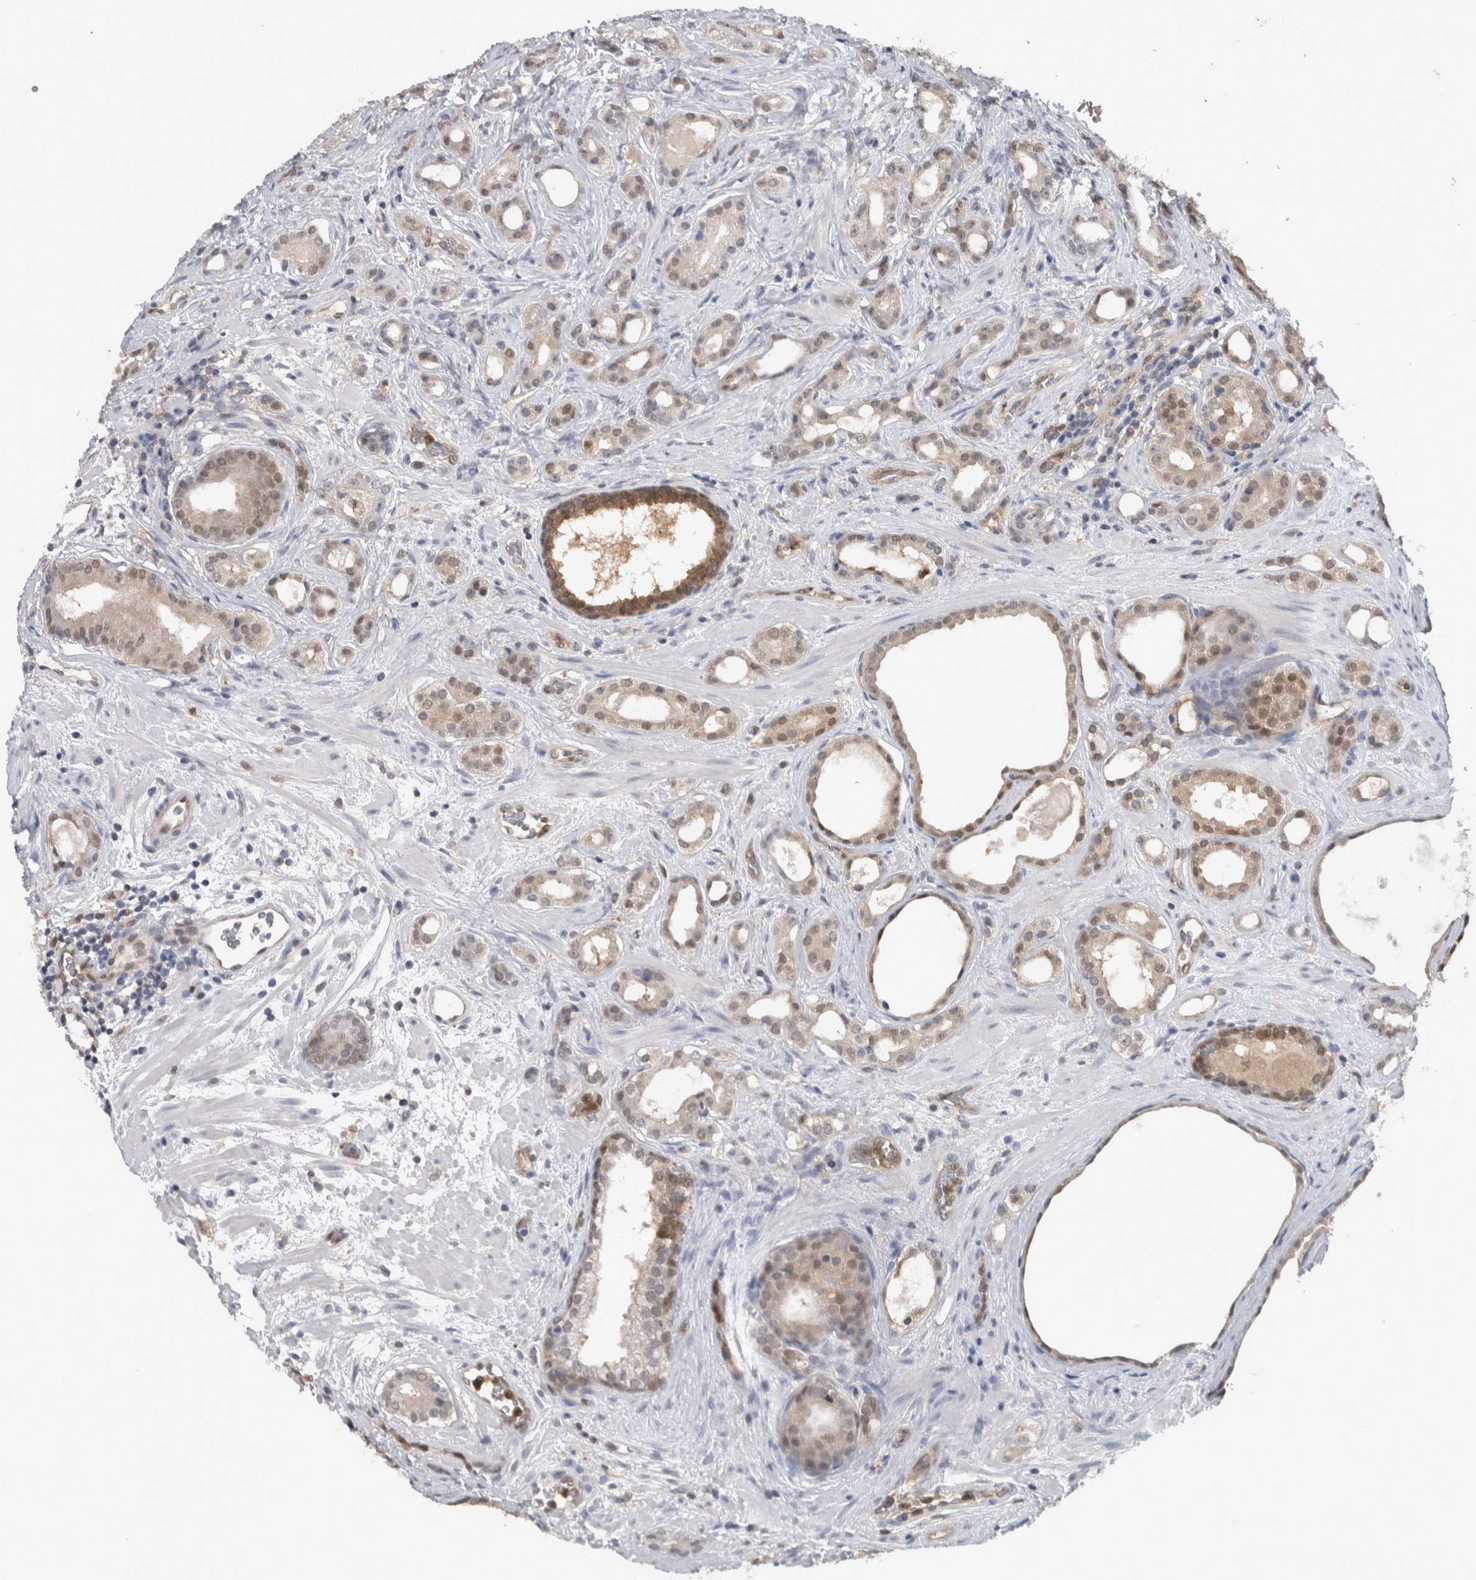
{"staining": {"intensity": "moderate", "quantity": "25%-75%", "location": "cytoplasmic/membranous,nuclear"}, "tissue": "prostate cancer", "cell_type": "Tumor cells", "image_type": "cancer", "snomed": [{"axis": "morphology", "description": "Adenocarcinoma, High grade"}, {"axis": "topography", "description": "Prostate"}], "caption": "Tumor cells show medium levels of moderate cytoplasmic/membranous and nuclear staining in about 25%-75% of cells in human prostate cancer (high-grade adenocarcinoma). (brown staining indicates protein expression, while blue staining denotes nuclei).", "gene": "NAPRT", "patient": {"sex": "male", "age": 60}}